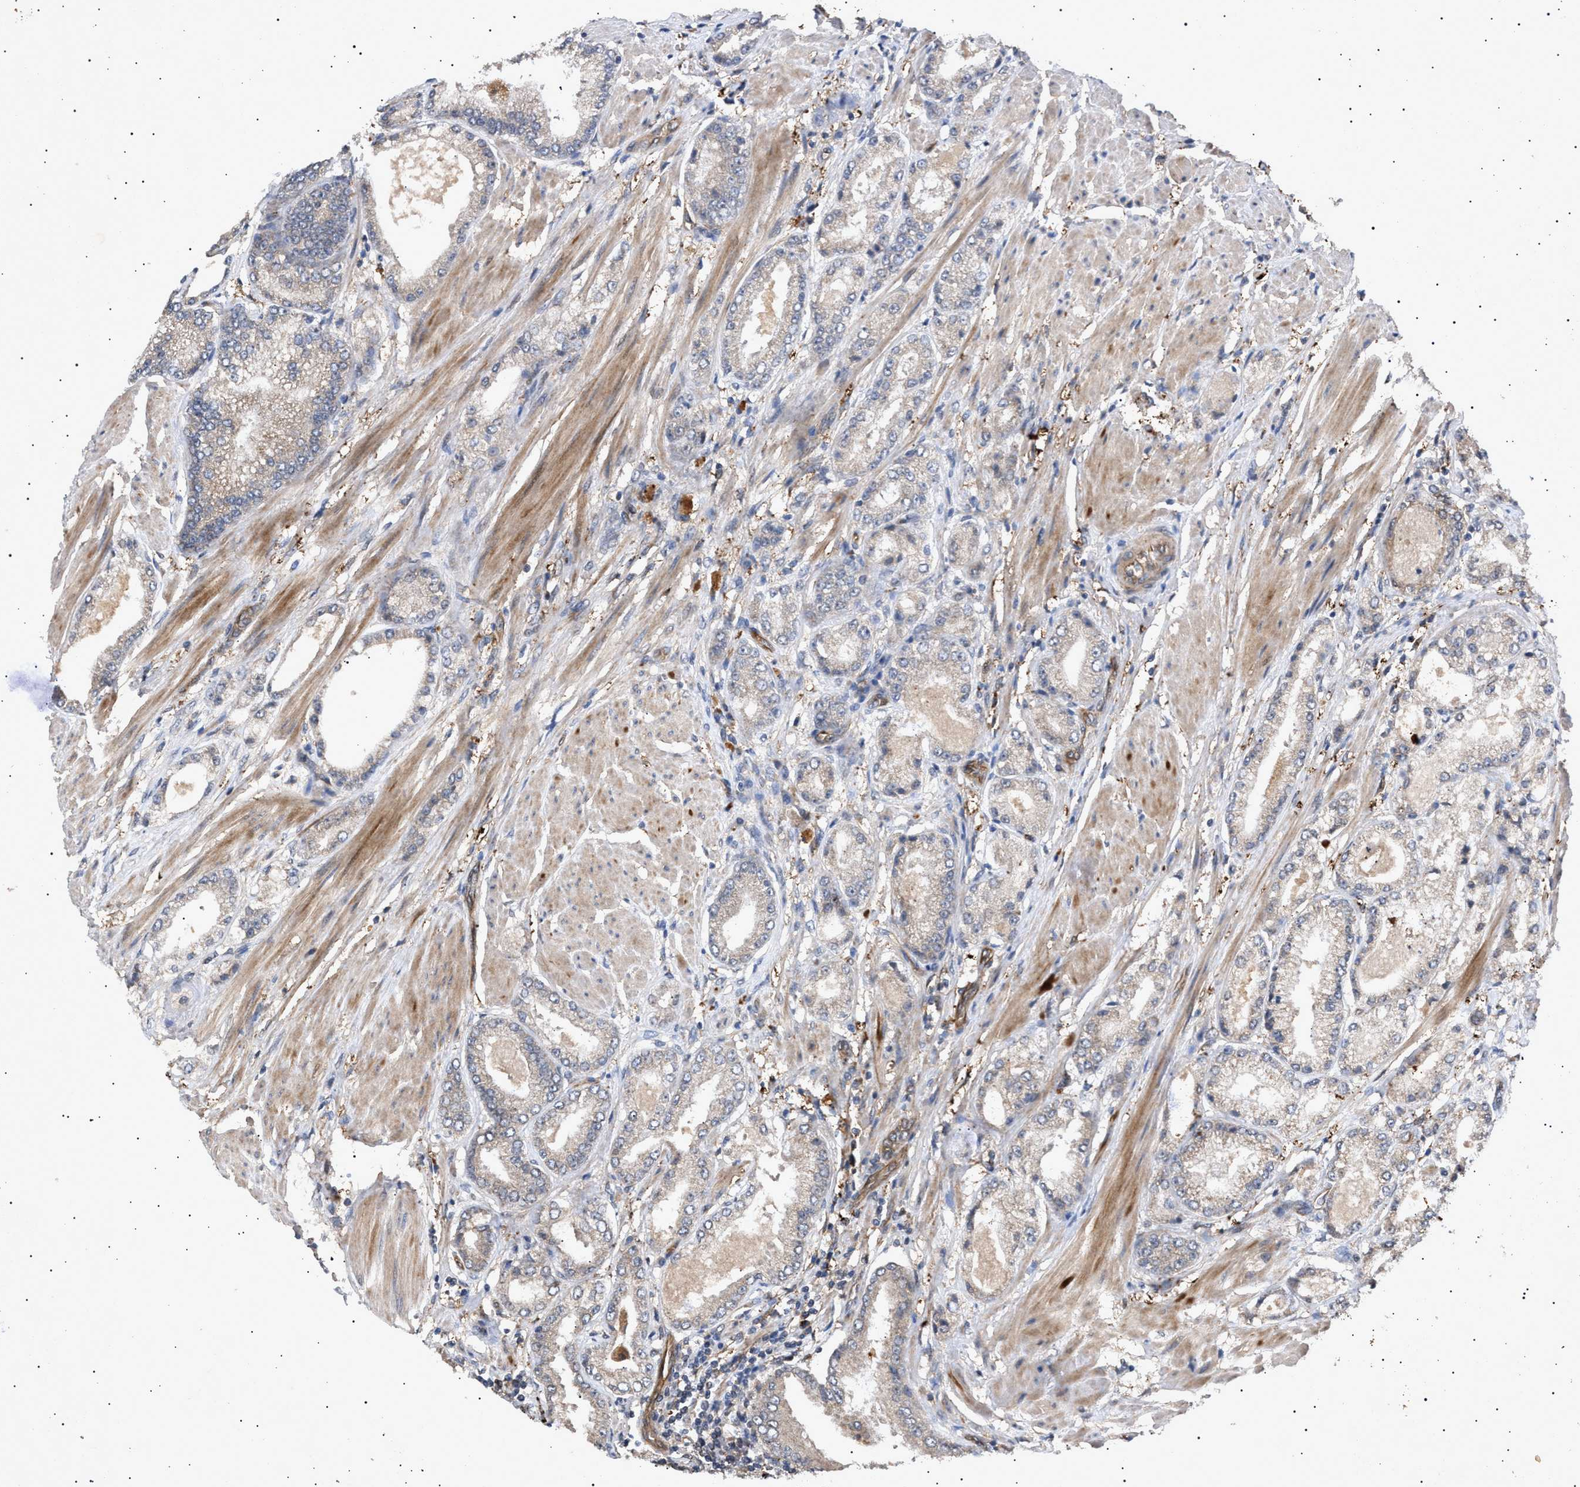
{"staining": {"intensity": "weak", "quantity": "<25%", "location": "cytoplasmic/membranous"}, "tissue": "prostate cancer", "cell_type": "Tumor cells", "image_type": "cancer", "snomed": [{"axis": "morphology", "description": "Adenocarcinoma, High grade"}, {"axis": "topography", "description": "Prostate"}], "caption": "DAB (3,3'-diaminobenzidine) immunohistochemical staining of prostate adenocarcinoma (high-grade) shows no significant staining in tumor cells. (Immunohistochemistry, brightfield microscopy, high magnification).", "gene": "SIRT5", "patient": {"sex": "male", "age": 50}}